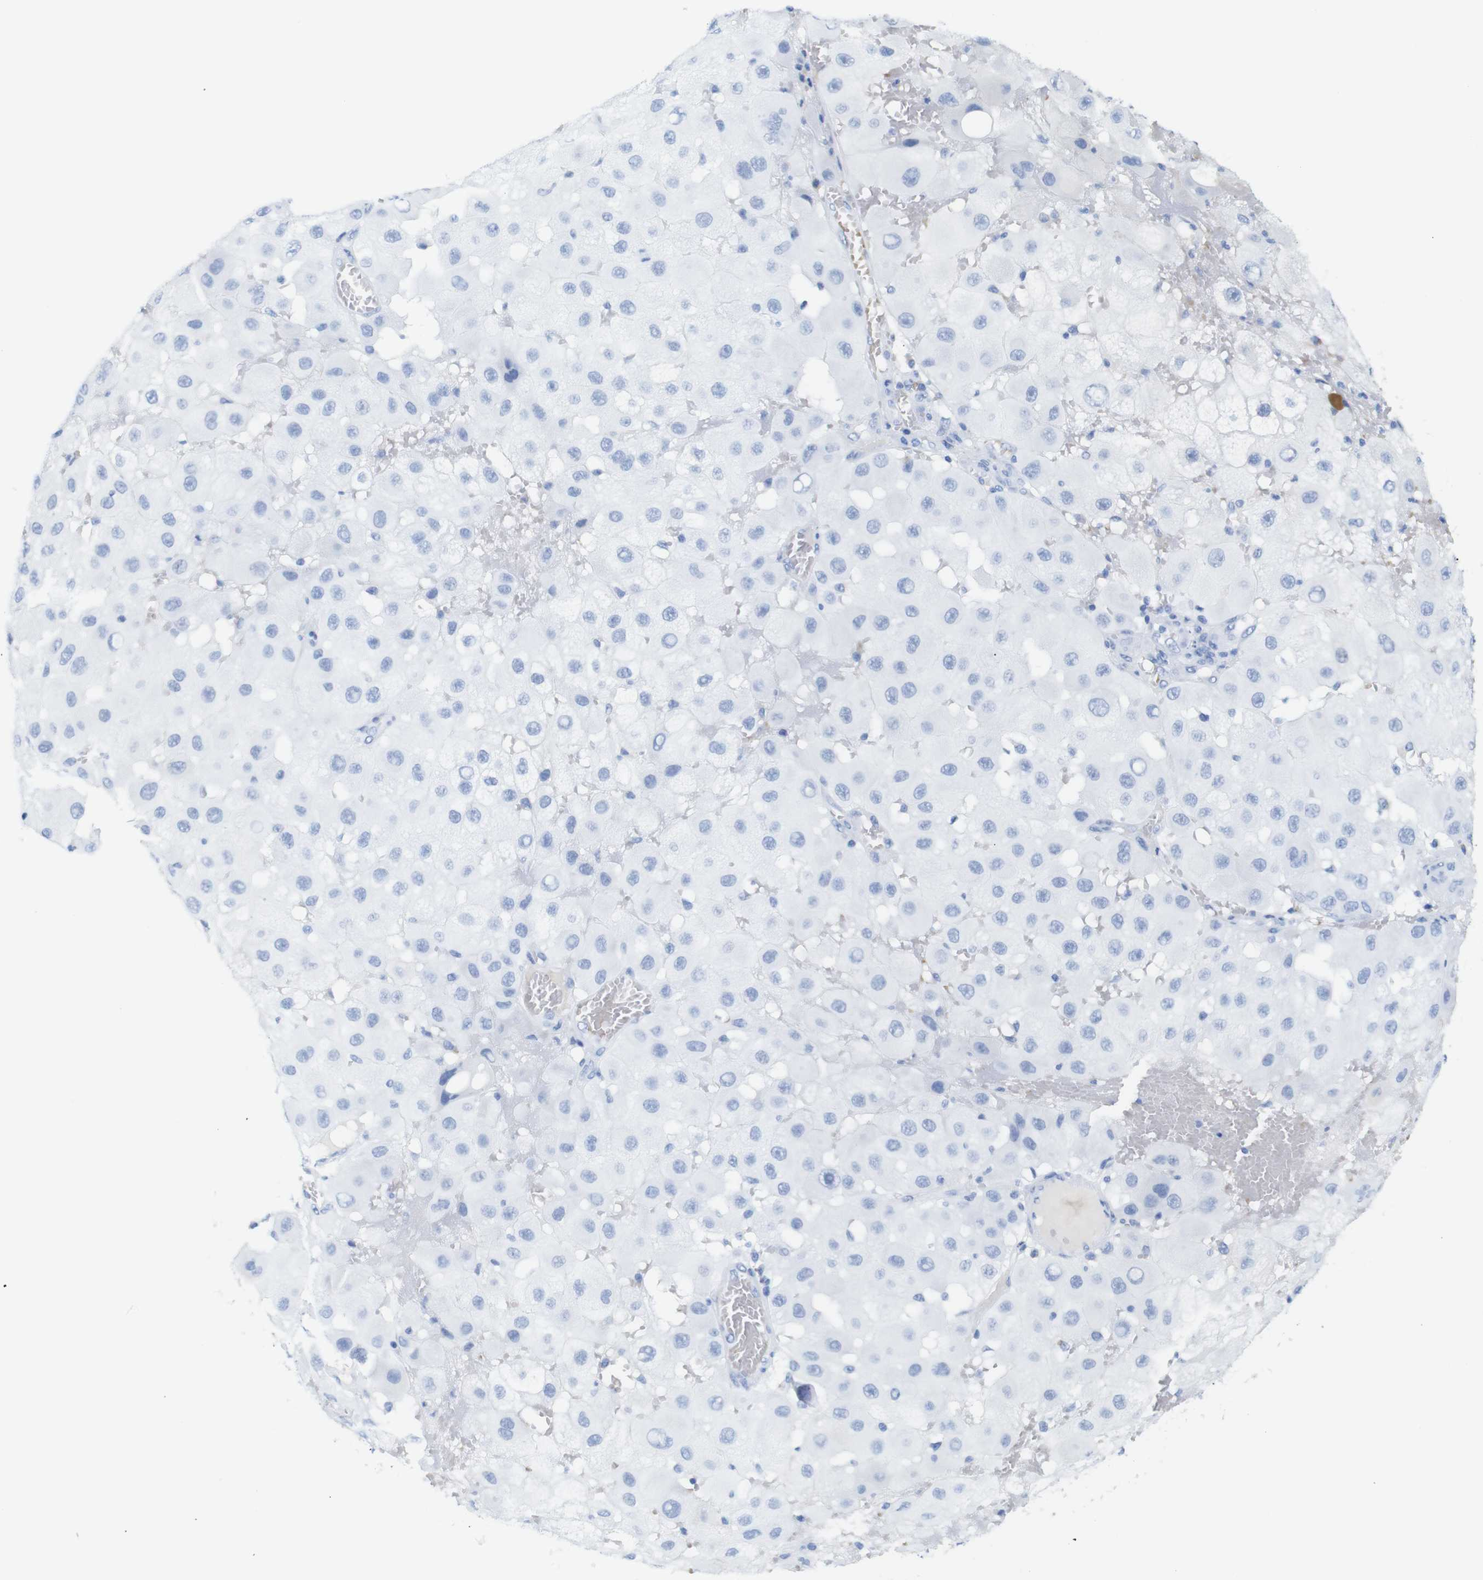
{"staining": {"intensity": "negative", "quantity": "none", "location": "none"}, "tissue": "melanoma", "cell_type": "Tumor cells", "image_type": "cancer", "snomed": [{"axis": "morphology", "description": "Malignant melanoma, NOS"}, {"axis": "topography", "description": "Skin"}], "caption": "Melanoma was stained to show a protein in brown. There is no significant expression in tumor cells. The staining was performed using DAB to visualize the protein expression in brown, while the nuclei were stained in blue with hematoxylin (Magnification: 20x).", "gene": "ERVMER34-1", "patient": {"sex": "female", "age": 81}}